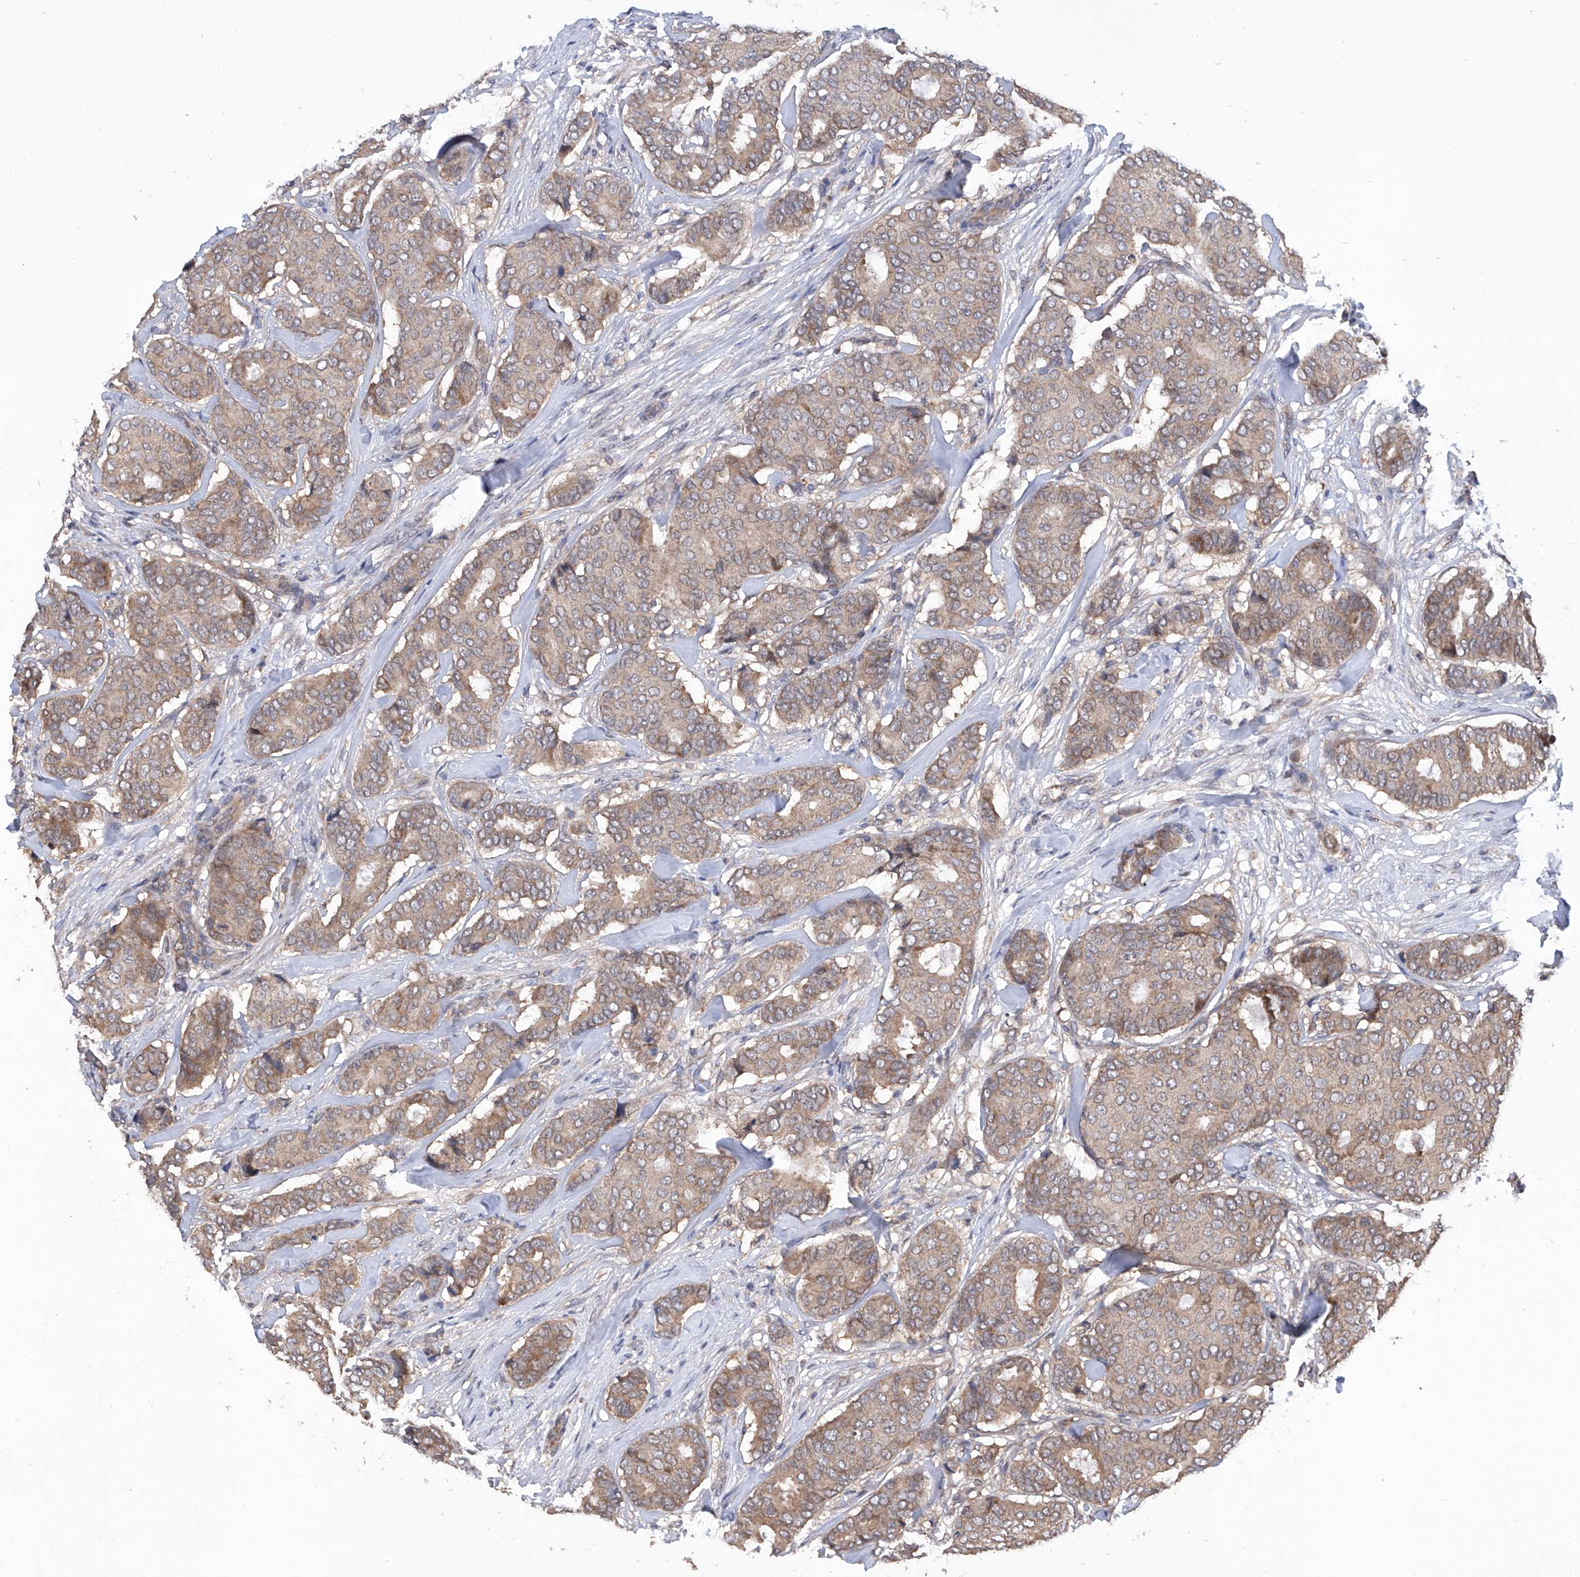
{"staining": {"intensity": "moderate", "quantity": ">75%", "location": "cytoplasmic/membranous"}, "tissue": "breast cancer", "cell_type": "Tumor cells", "image_type": "cancer", "snomed": [{"axis": "morphology", "description": "Duct carcinoma"}, {"axis": "topography", "description": "Breast"}], "caption": "Protein staining by immunohistochemistry reveals moderate cytoplasmic/membranous staining in approximately >75% of tumor cells in breast infiltrating ductal carcinoma.", "gene": "USP45", "patient": {"sex": "female", "age": 75}}